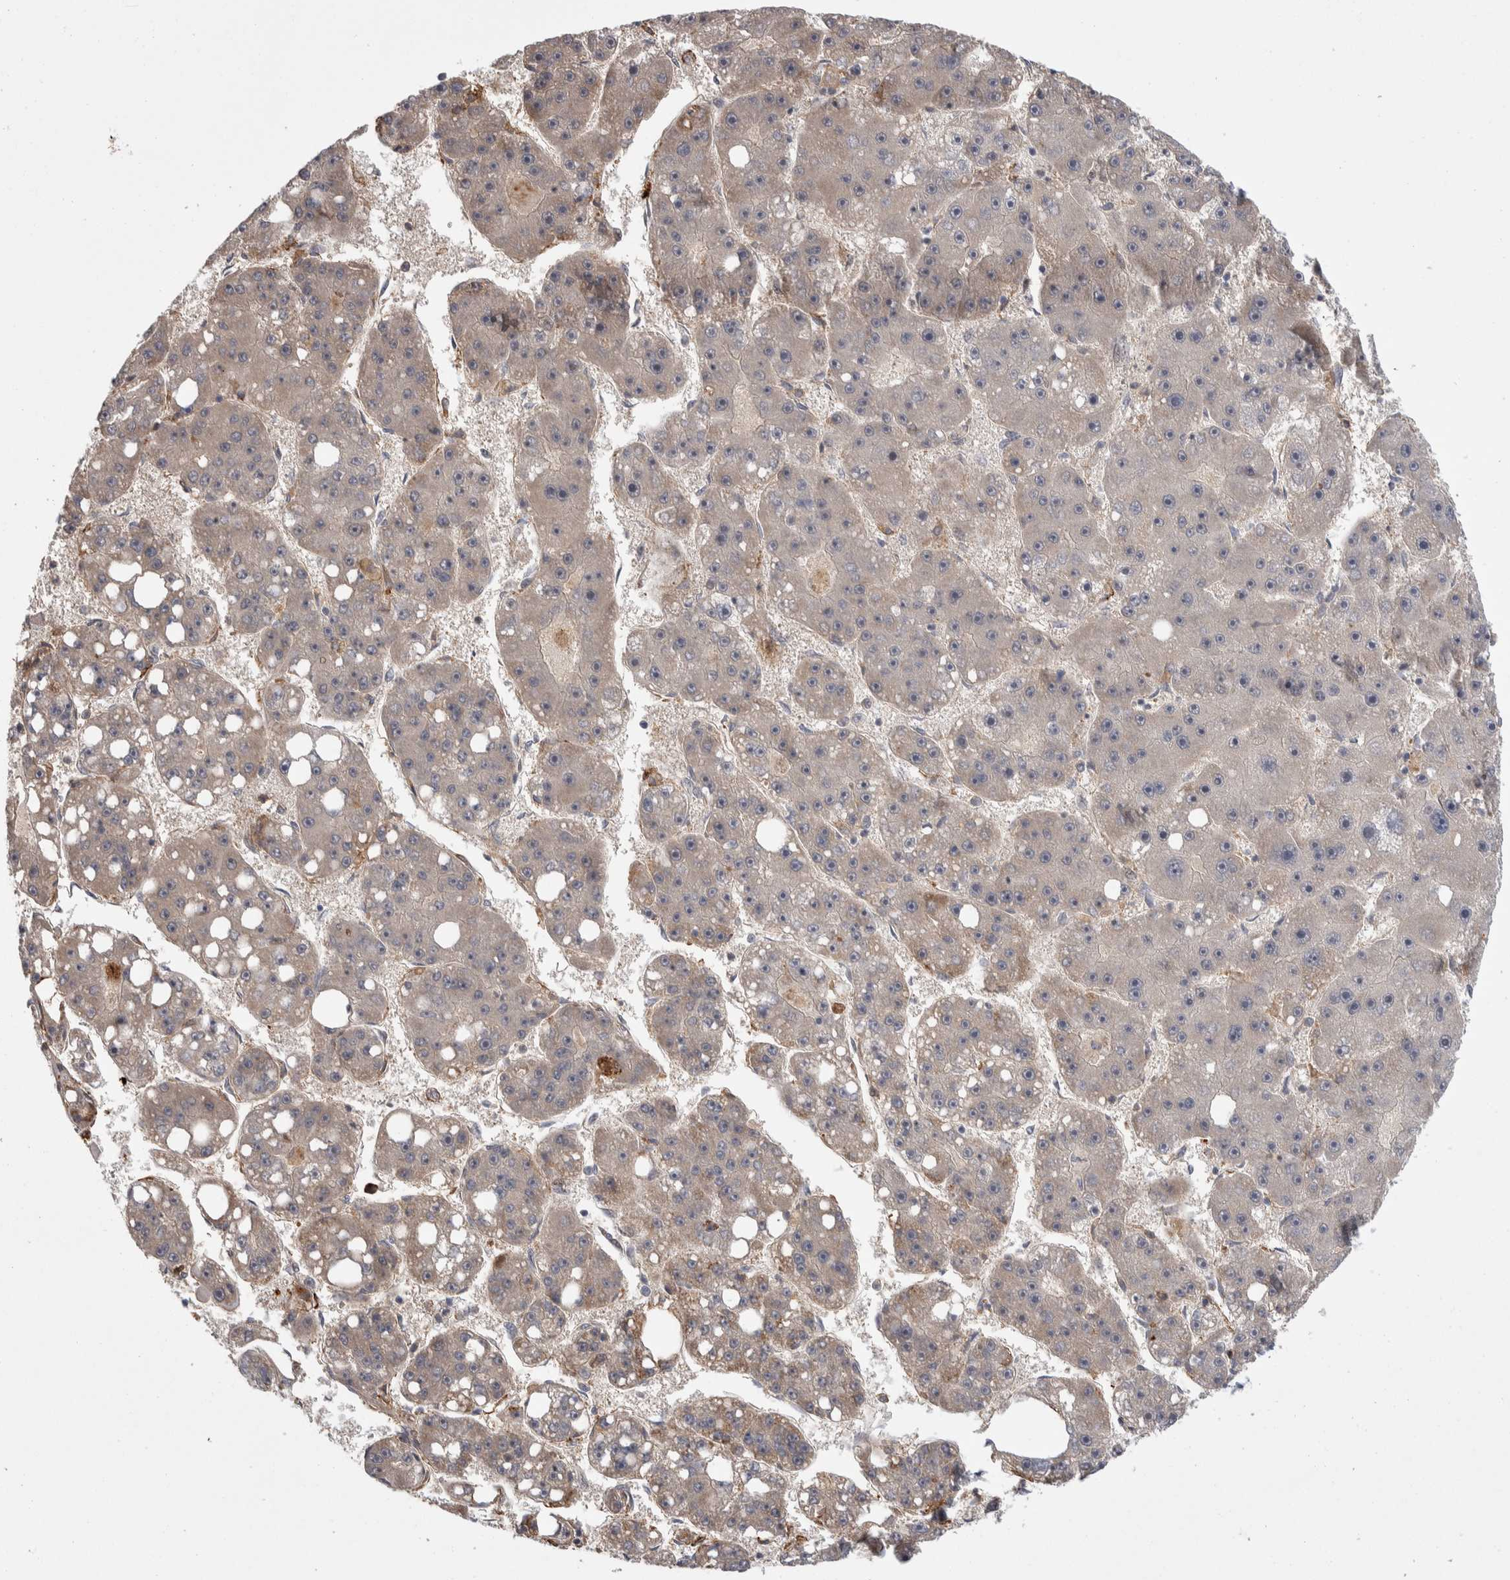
{"staining": {"intensity": "weak", "quantity": "<25%", "location": "cytoplasmic/membranous"}, "tissue": "liver cancer", "cell_type": "Tumor cells", "image_type": "cancer", "snomed": [{"axis": "morphology", "description": "Carcinoma, Hepatocellular, NOS"}, {"axis": "topography", "description": "Liver"}], "caption": "Immunohistochemistry of human hepatocellular carcinoma (liver) demonstrates no positivity in tumor cells.", "gene": "PSMG3", "patient": {"sex": "female", "age": 61}}